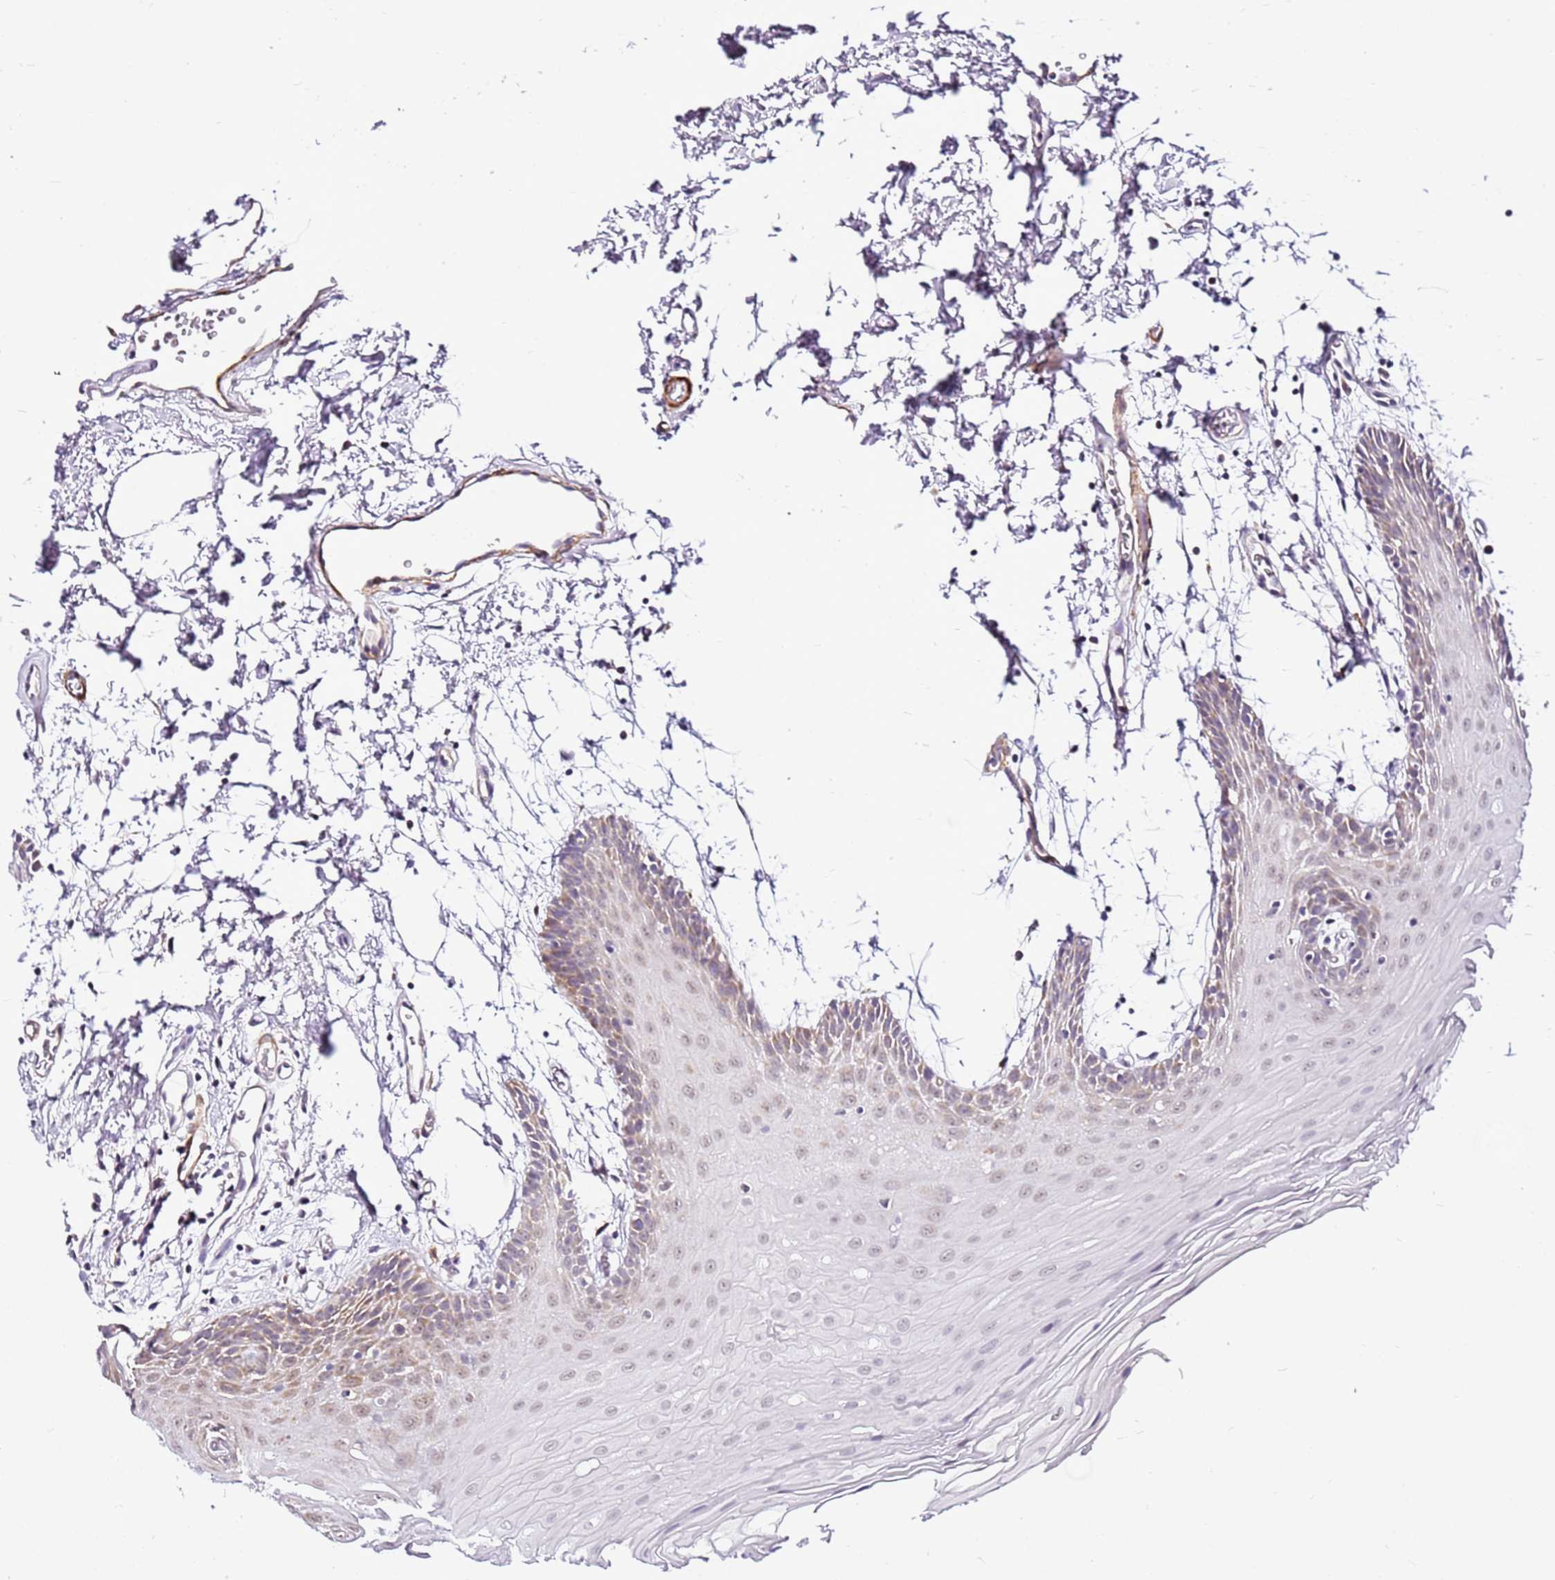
{"staining": {"intensity": "weak", "quantity": "<25%", "location": "cytoplasmic/membranous,nuclear"}, "tissue": "oral mucosa", "cell_type": "Squamous epithelial cells", "image_type": "normal", "snomed": [{"axis": "morphology", "description": "Normal tissue, NOS"}, {"axis": "topography", "description": "Skeletal muscle"}, {"axis": "topography", "description": "Oral tissue"}, {"axis": "topography", "description": "Salivary gland"}, {"axis": "topography", "description": "Peripheral nerve tissue"}], "caption": "There is no significant staining in squamous epithelial cells of oral mucosa. (DAB (3,3'-diaminobenzidine) immunohistochemistry, high magnification).", "gene": "SMIM4", "patient": {"sex": "male", "age": 54}}